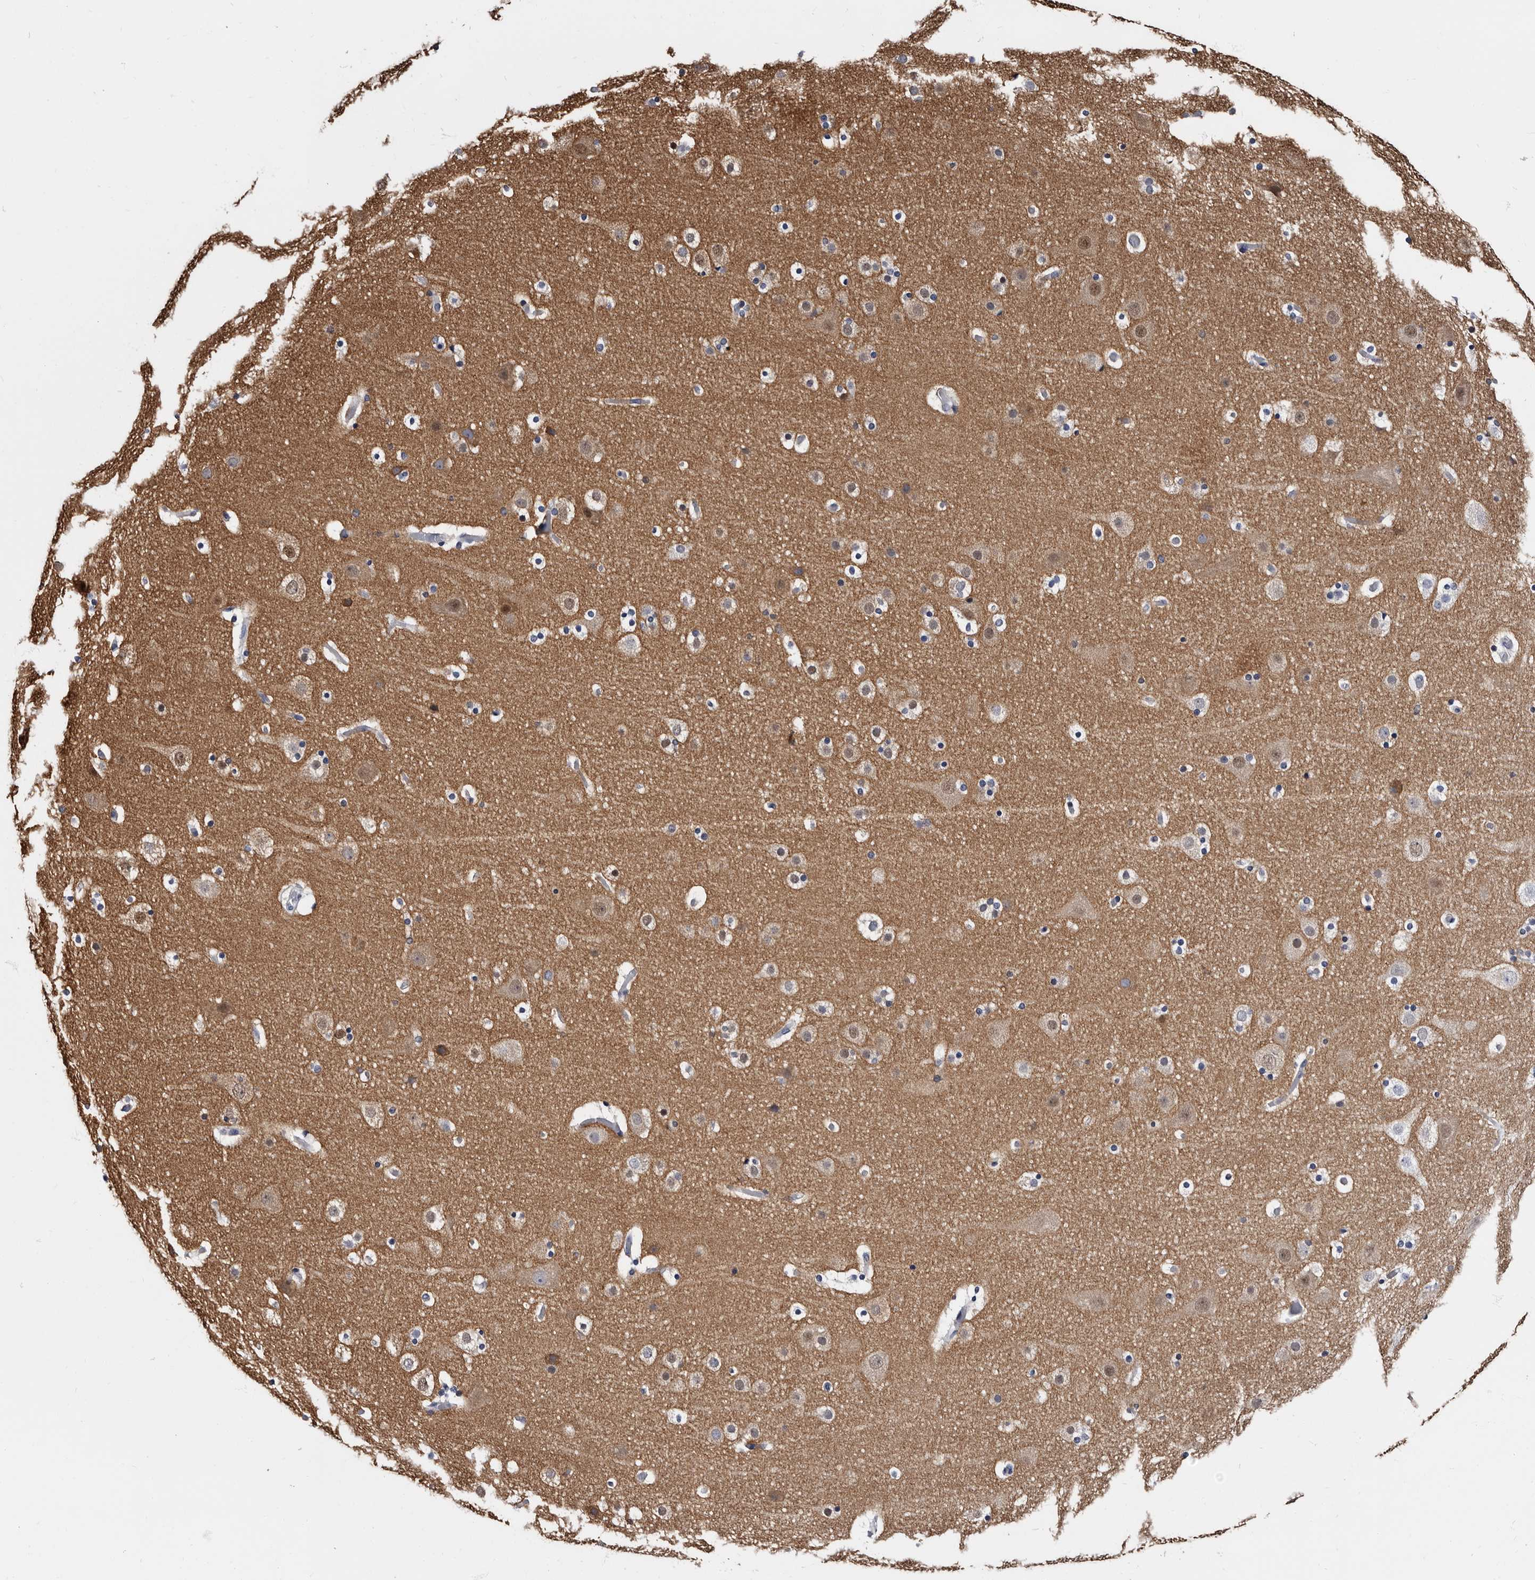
{"staining": {"intensity": "negative", "quantity": "none", "location": "none"}, "tissue": "cerebral cortex", "cell_type": "Endothelial cells", "image_type": "normal", "snomed": [{"axis": "morphology", "description": "Normal tissue, NOS"}, {"axis": "topography", "description": "Cerebral cortex"}], "caption": "Immunohistochemical staining of benign cerebral cortex demonstrates no significant expression in endothelial cells.", "gene": "EPB41L3", "patient": {"sex": "male", "age": 57}}